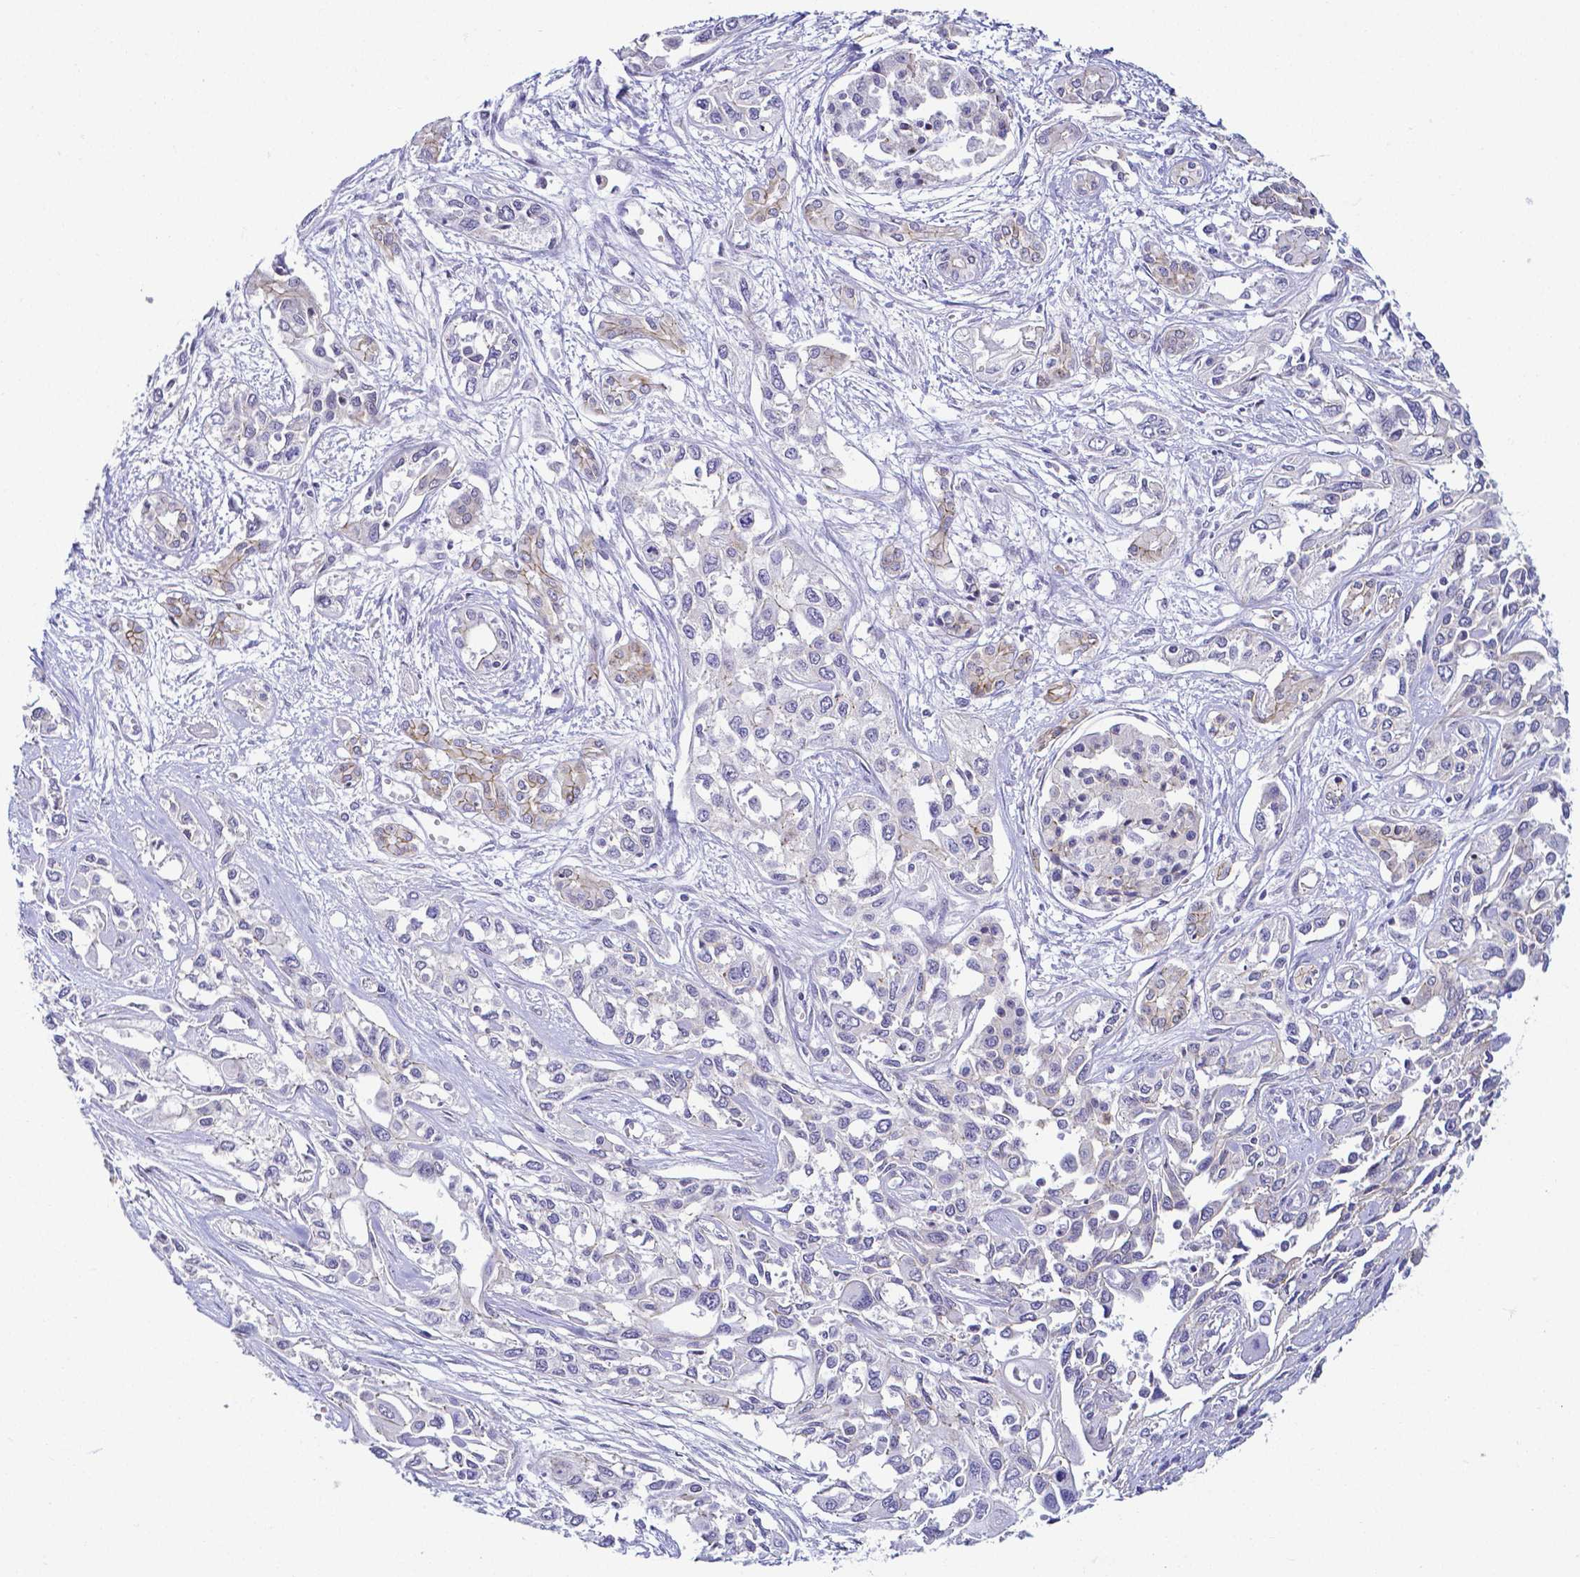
{"staining": {"intensity": "negative", "quantity": "none", "location": "none"}, "tissue": "pancreatic cancer", "cell_type": "Tumor cells", "image_type": "cancer", "snomed": [{"axis": "morphology", "description": "Adenocarcinoma, NOS"}, {"axis": "topography", "description": "Pancreas"}], "caption": "DAB immunohistochemical staining of human pancreatic cancer (adenocarcinoma) displays no significant expression in tumor cells.", "gene": "FAM83G", "patient": {"sex": "female", "age": 55}}